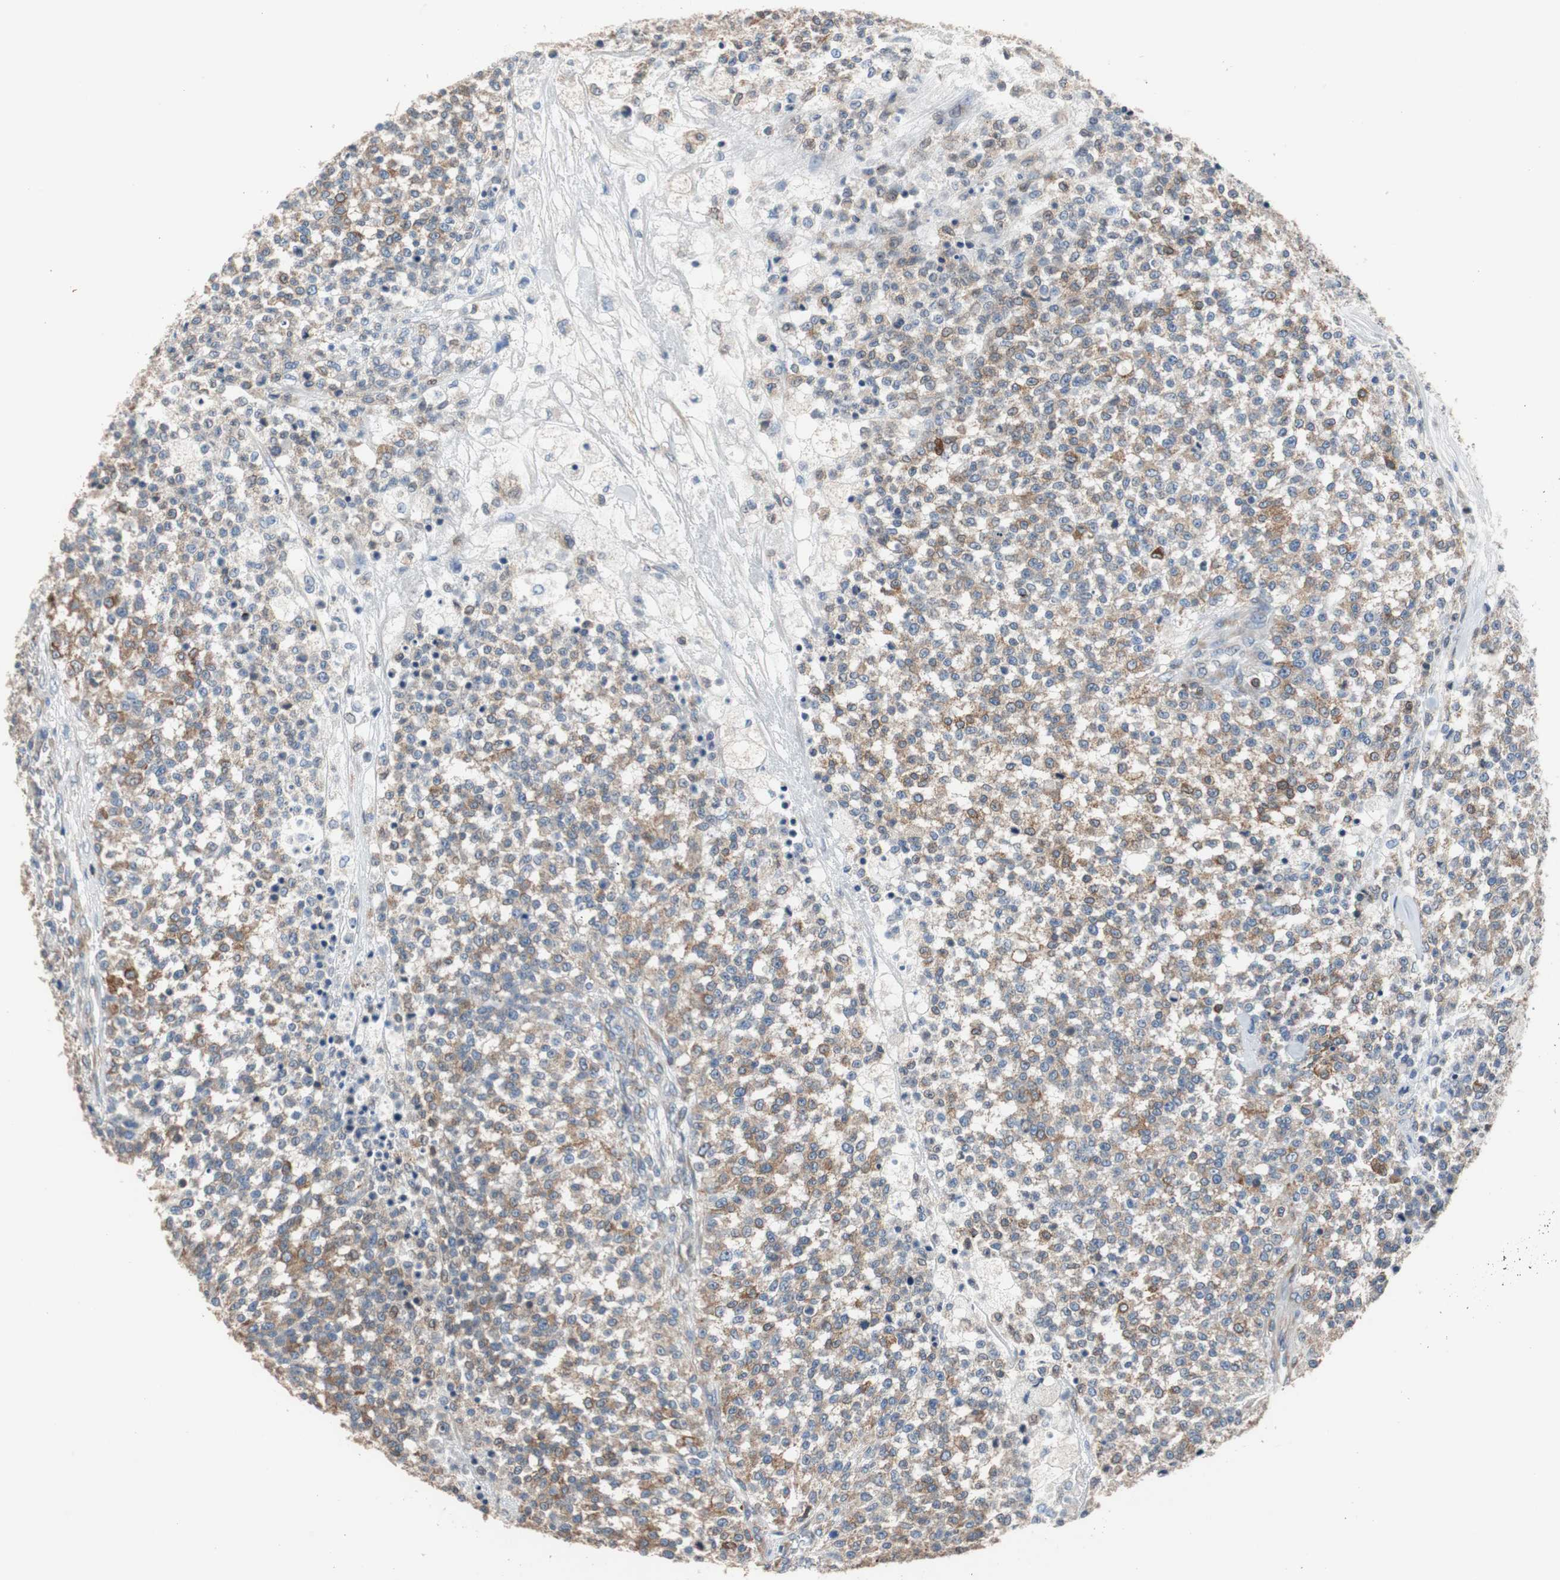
{"staining": {"intensity": "weak", "quantity": ">75%", "location": "cytoplasmic/membranous"}, "tissue": "testis cancer", "cell_type": "Tumor cells", "image_type": "cancer", "snomed": [{"axis": "morphology", "description": "Seminoma, NOS"}, {"axis": "topography", "description": "Testis"}], "caption": "Immunohistochemistry of testis cancer displays low levels of weak cytoplasmic/membranous expression in about >75% of tumor cells.", "gene": "PBXIP1", "patient": {"sex": "male", "age": 59}}